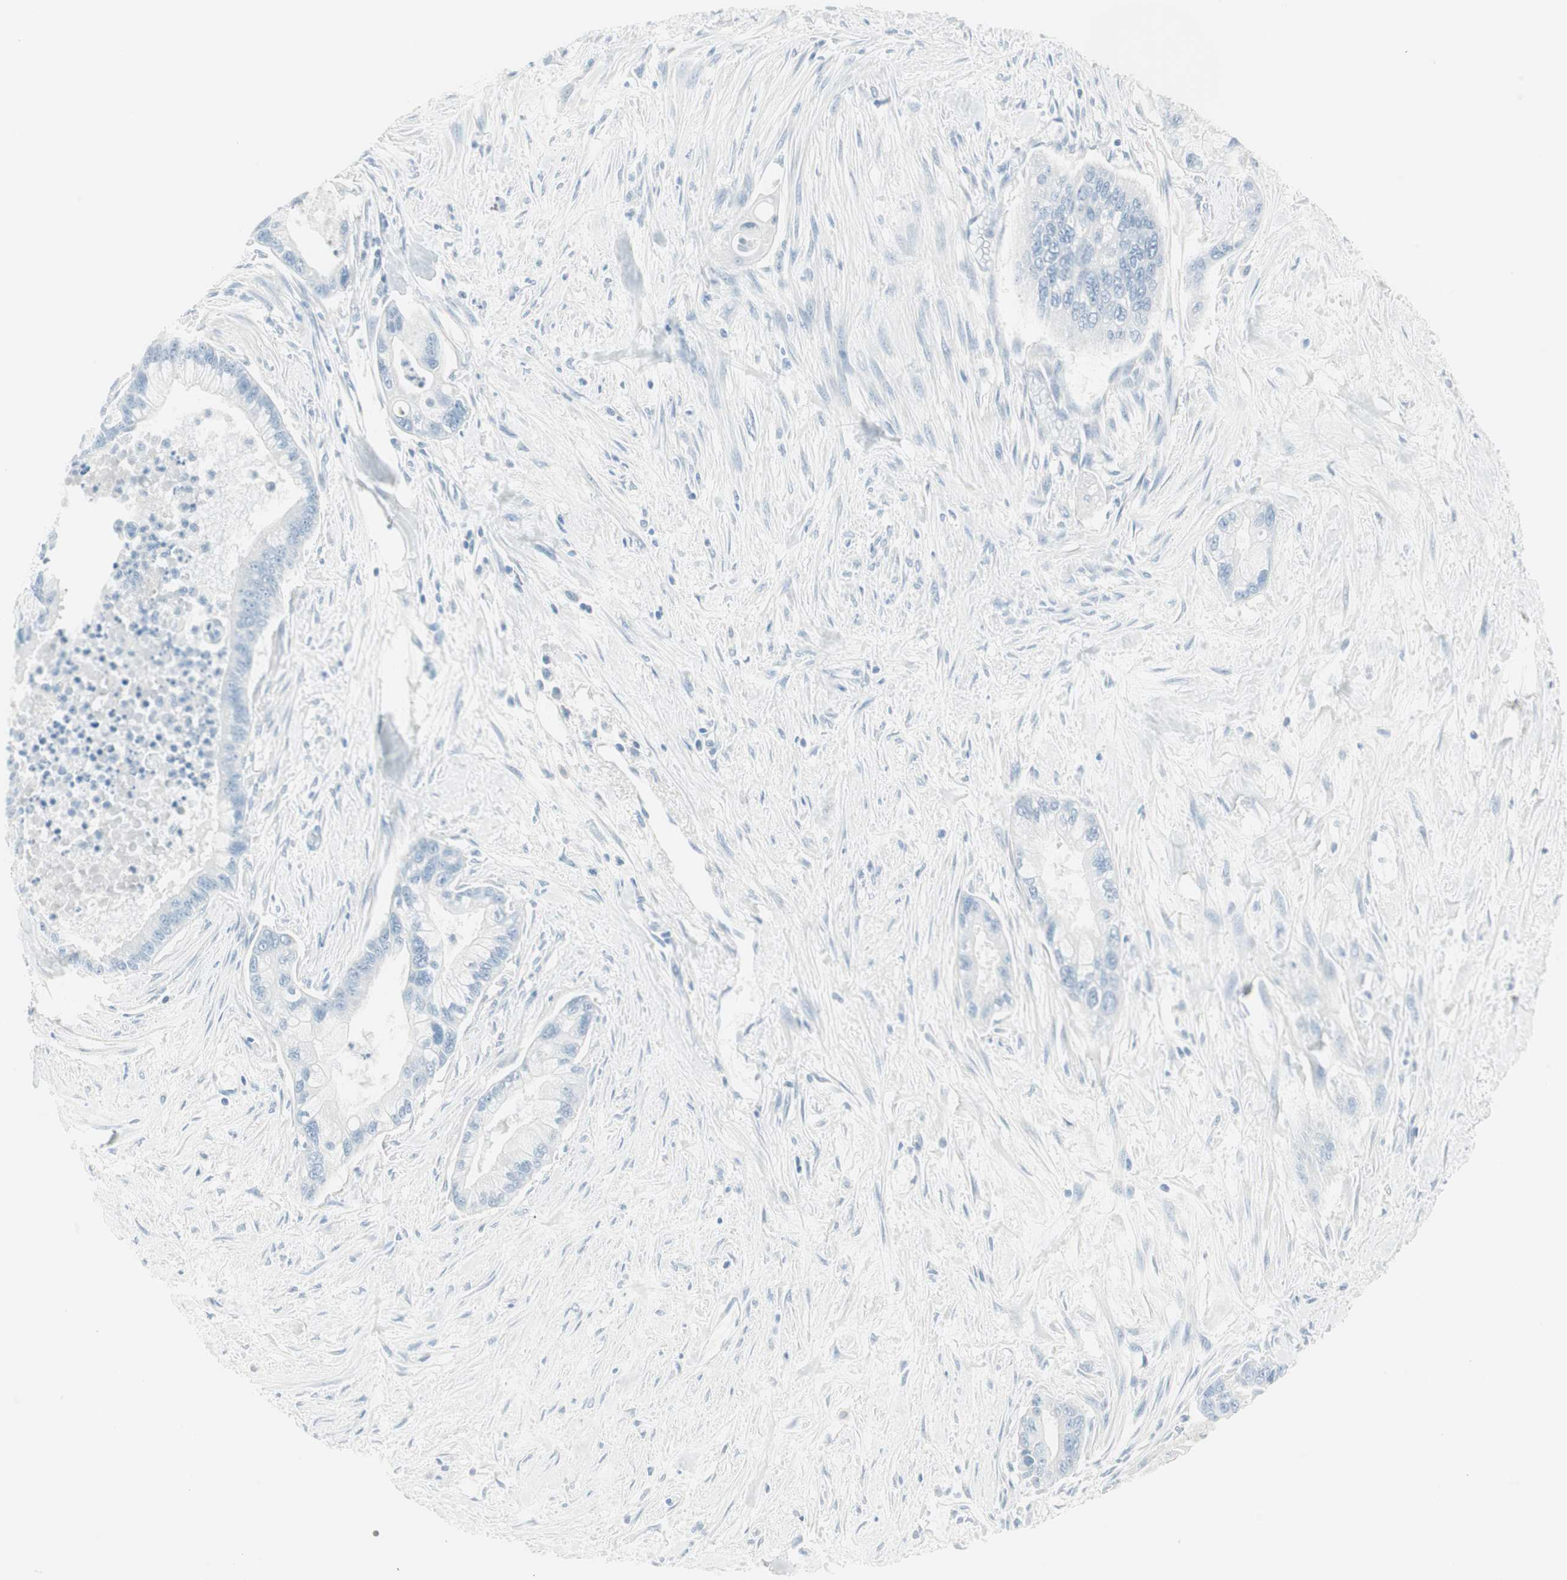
{"staining": {"intensity": "negative", "quantity": "none", "location": "none"}, "tissue": "pancreatic cancer", "cell_type": "Tumor cells", "image_type": "cancer", "snomed": [{"axis": "morphology", "description": "Adenocarcinoma, NOS"}, {"axis": "topography", "description": "Pancreas"}], "caption": "Immunohistochemical staining of pancreatic adenocarcinoma exhibits no significant staining in tumor cells. (Brightfield microscopy of DAB (3,3'-diaminobenzidine) IHC at high magnification).", "gene": "ITLN2", "patient": {"sex": "male", "age": 70}}